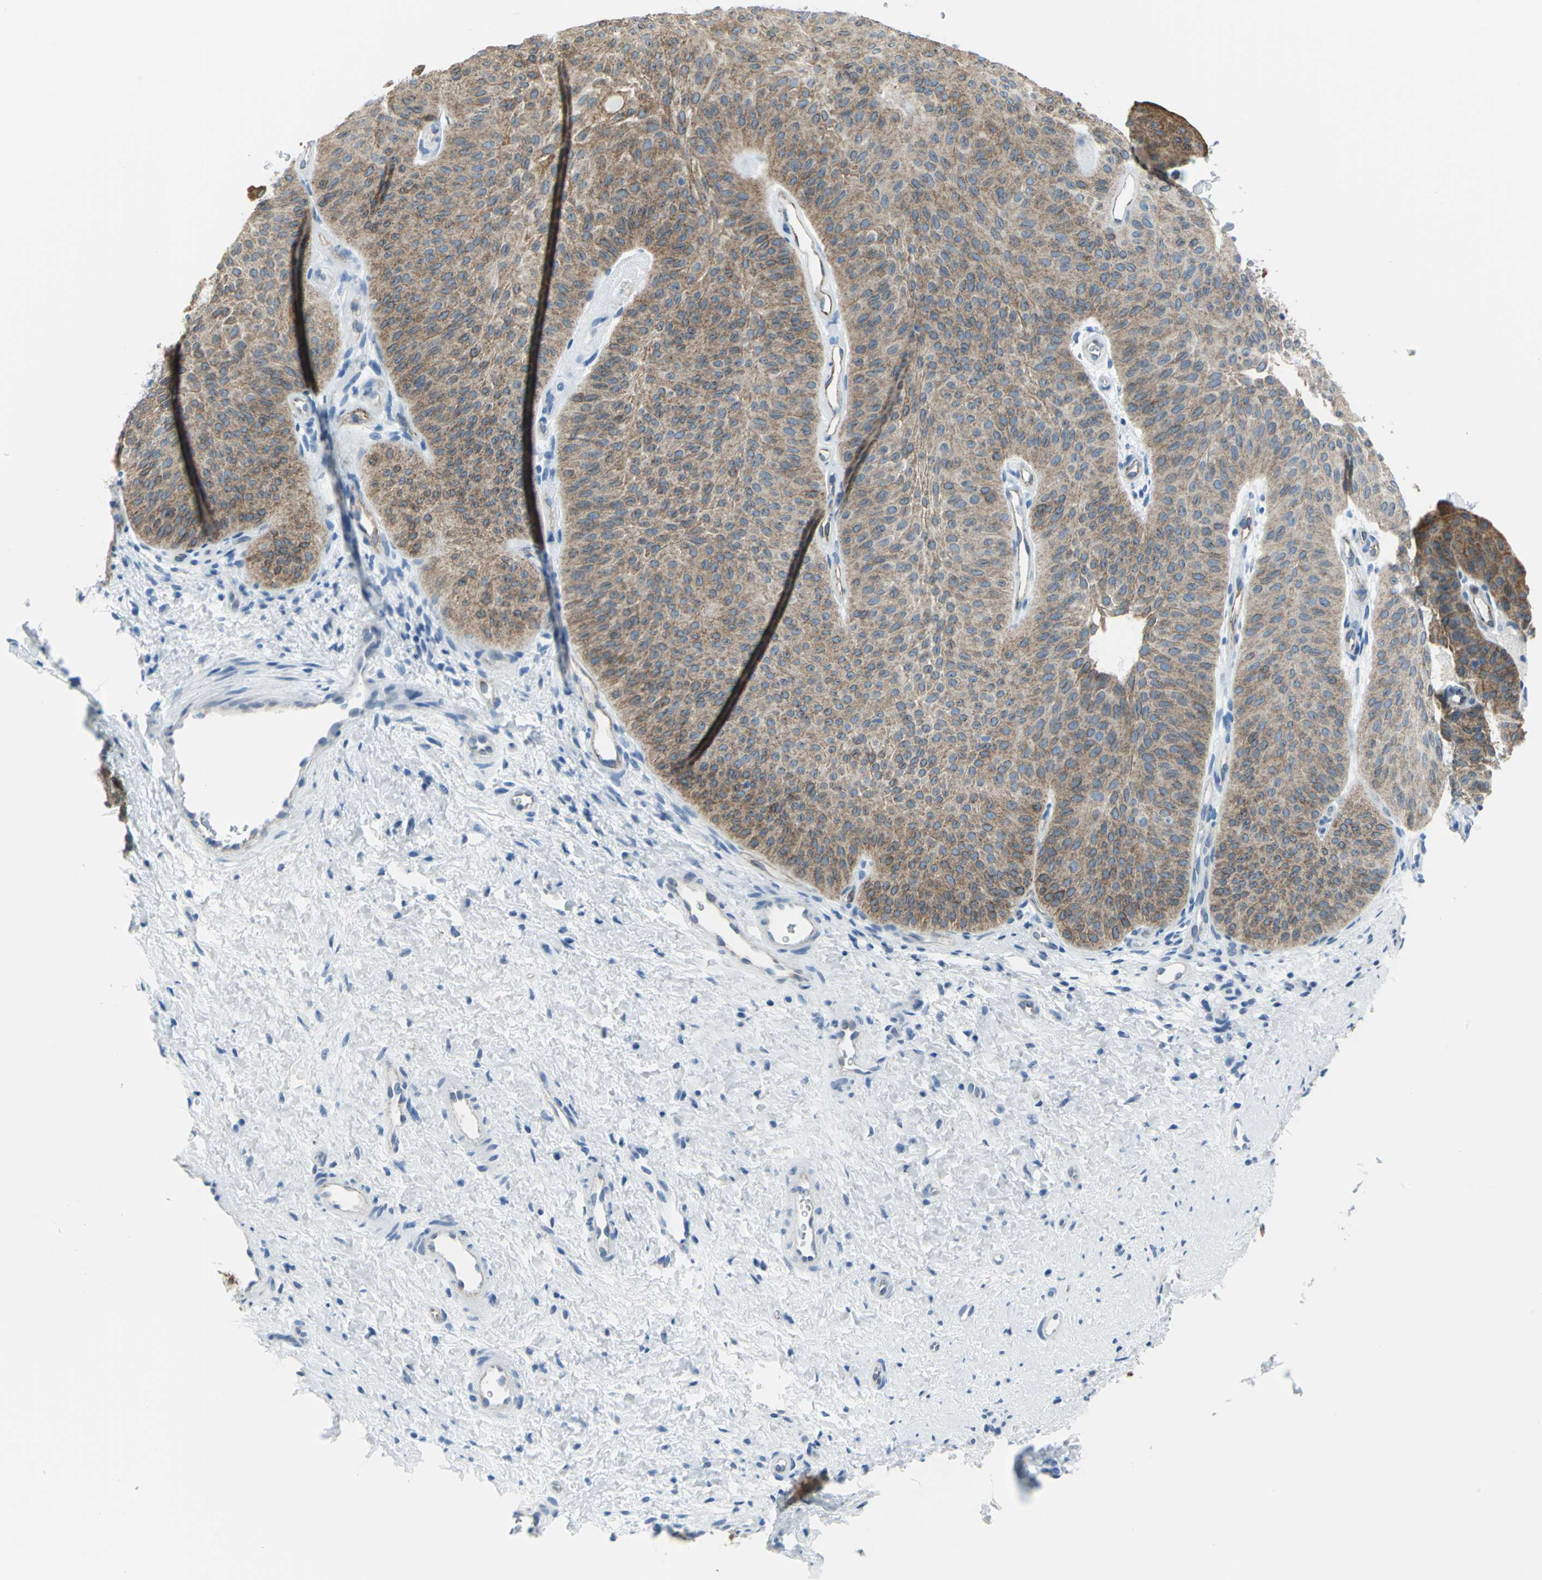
{"staining": {"intensity": "moderate", "quantity": ">75%", "location": "cytoplasmic/membranous"}, "tissue": "urothelial cancer", "cell_type": "Tumor cells", "image_type": "cancer", "snomed": [{"axis": "morphology", "description": "Urothelial carcinoma, Low grade"}, {"axis": "topography", "description": "Urinary bladder"}], "caption": "Immunohistochemical staining of human urothelial cancer demonstrates medium levels of moderate cytoplasmic/membranous protein expression in approximately >75% of tumor cells.", "gene": "CYB5A", "patient": {"sex": "female", "age": 60}}